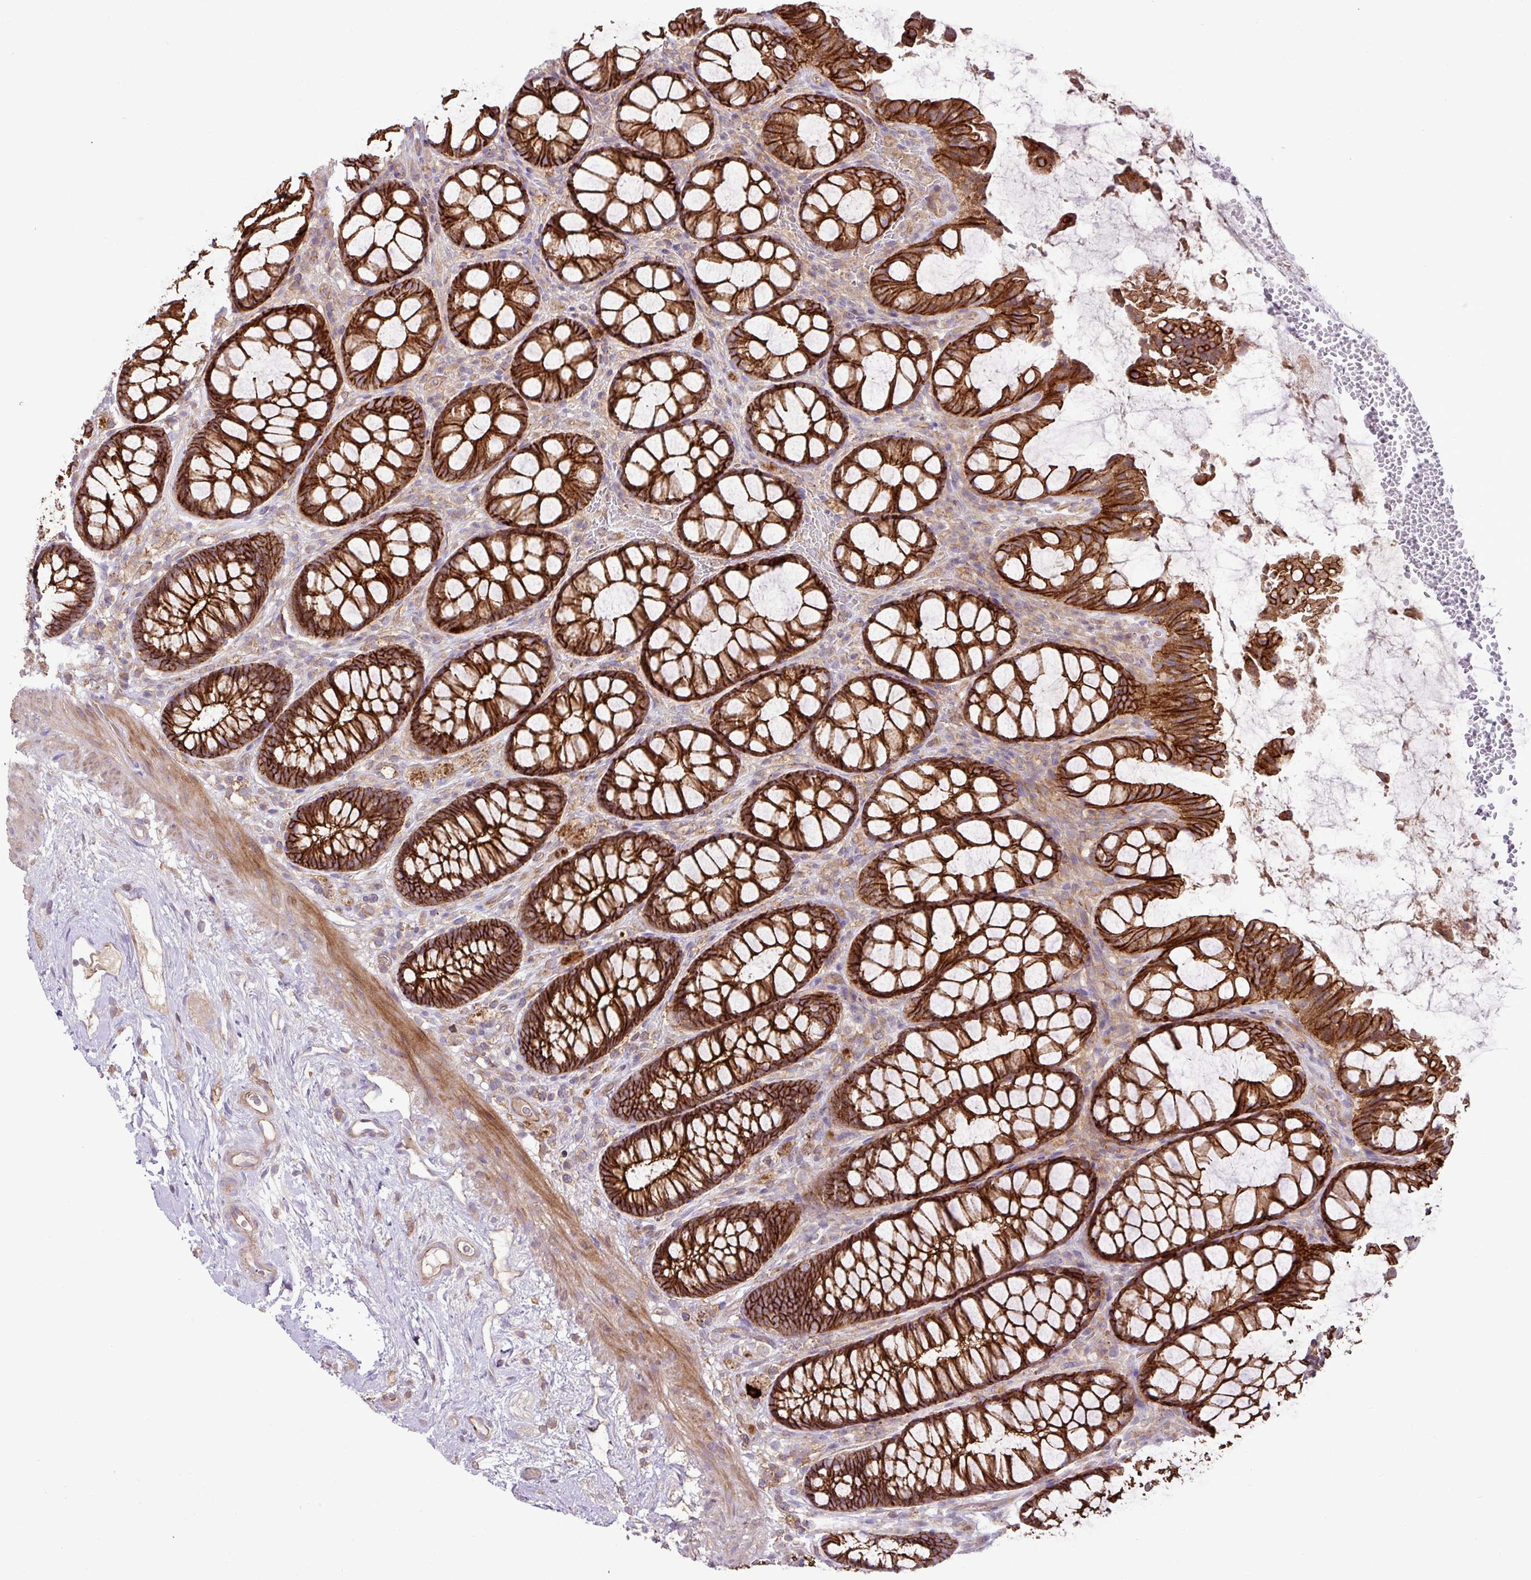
{"staining": {"intensity": "strong", "quantity": ">75%", "location": "cytoplasmic/membranous"}, "tissue": "rectum", "cell_type": "Glandular cells", "image_type": "normal", "snomed": [{"axis": "morphology", "description": "Normal tissue, NOS"}, {"axis": "topography", "description": "Rectum"}], "caption": "A high amount of strong cytoplasmic/membranous positivity is seen in approximately >75% of glandular cells in normal rectum.", "gene": "RIC1", "patient": {"sex": "female", "age": 67}}